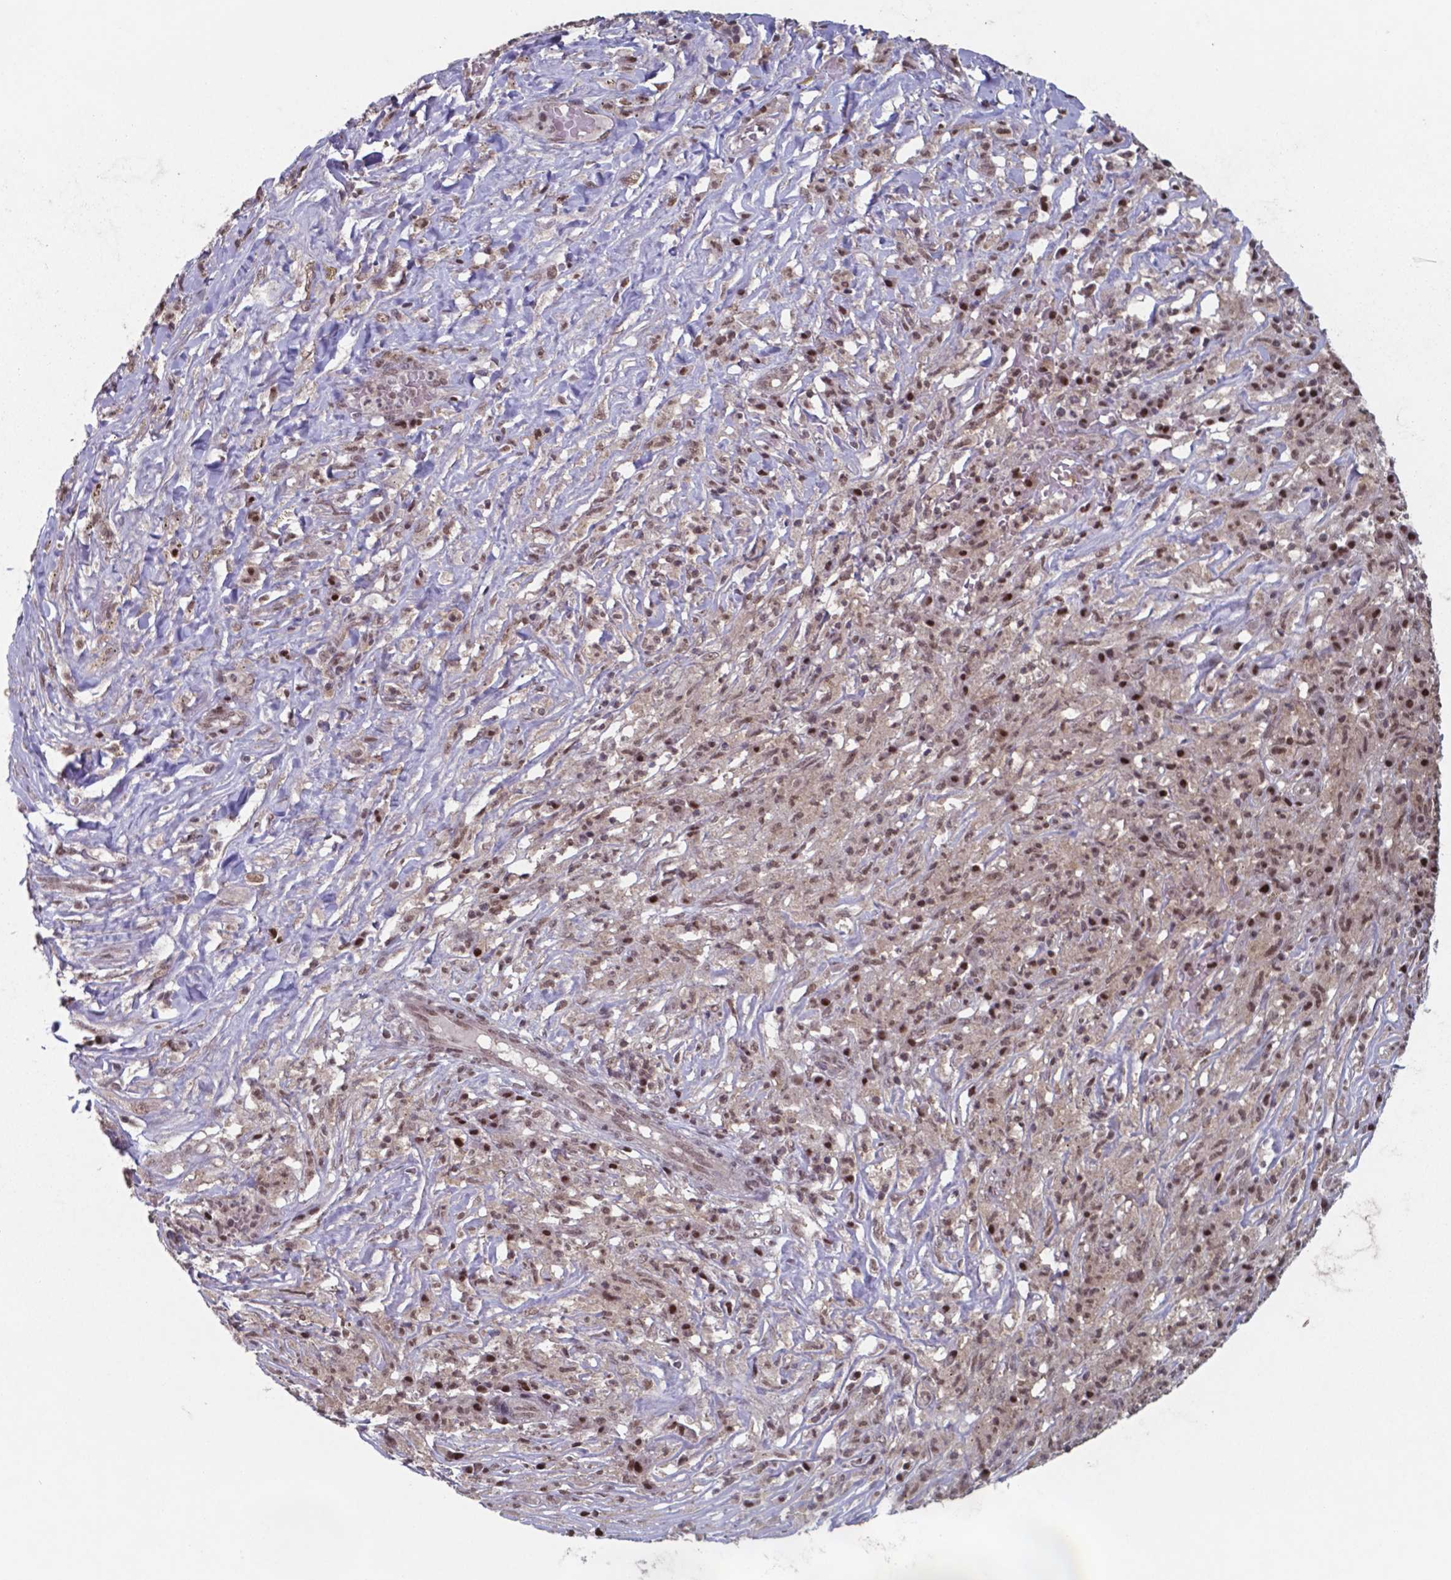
{"staining": {"intensity": "strong", "quantity": ">75%", "location": "nuclear"}, "tissue": "melanoma", "cell_type": "Tumor cells", "image_type": "cancer", "snomed": [{"axis": "morphology", "description": "Malignant melanoma, NOS"}, {"axis": "topography", "description": "Skin"}], "caption": "Immunohistochemical staining of malignant melanoma reveals high levels of strong nuclear staining in about >75% of tumor cells. (Stains: DAB in brown, nuclei in blue, Microscopy: brightfield microscopy at high magnification).", "gene": "UBA1", "patient": {"sex": "female", "age": 91}}